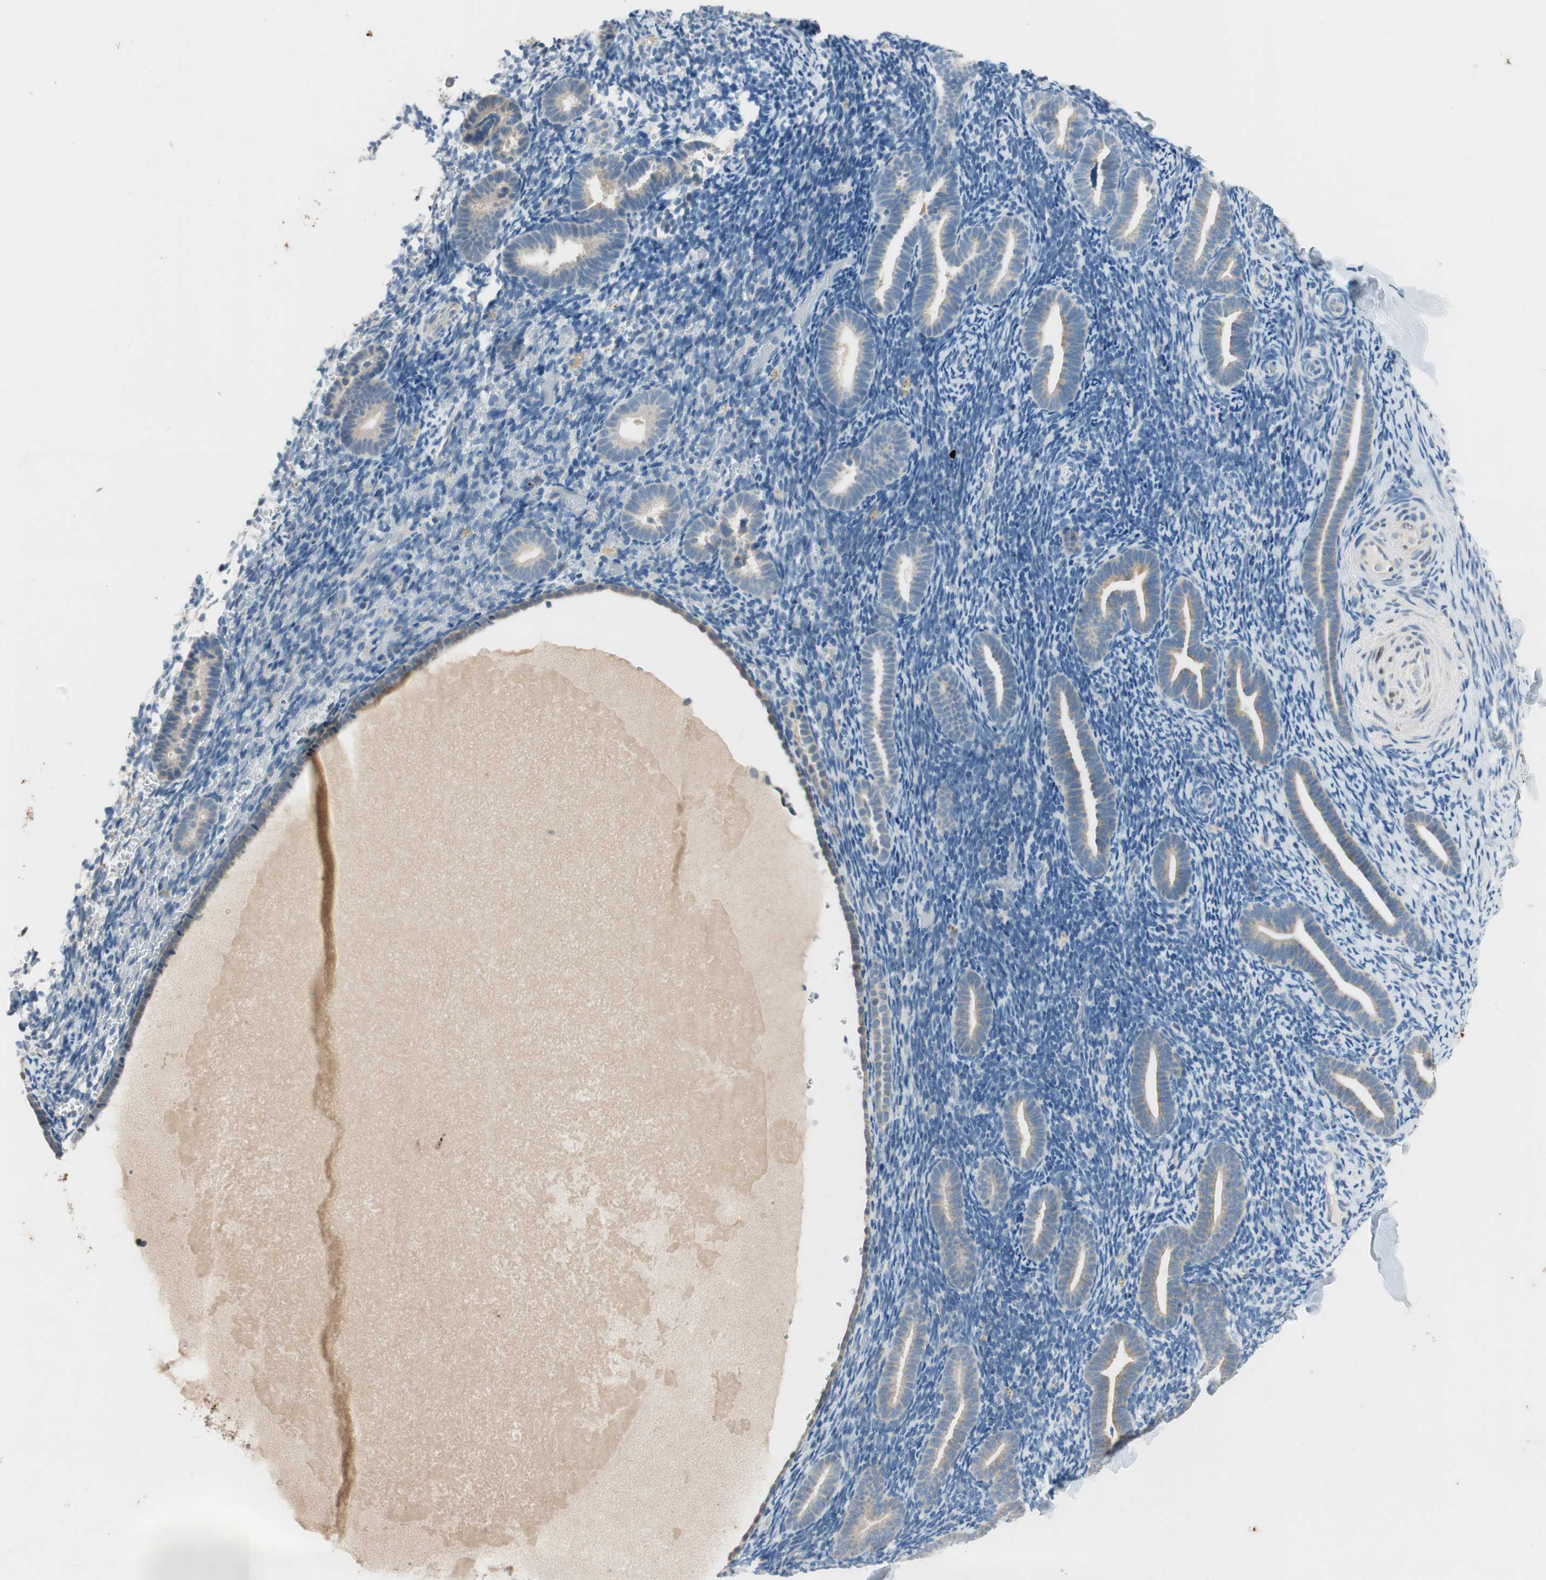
{"staining": {"intensity": "negative", "quantity": "none", "location": "none"}, "tissue": "endometrium", "cell_type": "Cells in endometrial stroma", "image_type": "normal", "snomed": [{"axis": "morphology", "description": "Normal tissue, NOS"}, {"axis": "topography", "description": "Endometrium"}], "caption": "Immunohistochemical staining of unremarkable endometrium shows no significant expression in cells in endometrial stroma. The staining was performed using DAB to visualize the protein expression in brown, while the nuclei were stained in blue with hematoxylin (Magnification: 20x).", "gene": "SERPINB5", "patient": {"sex": "female", "age": 51}}